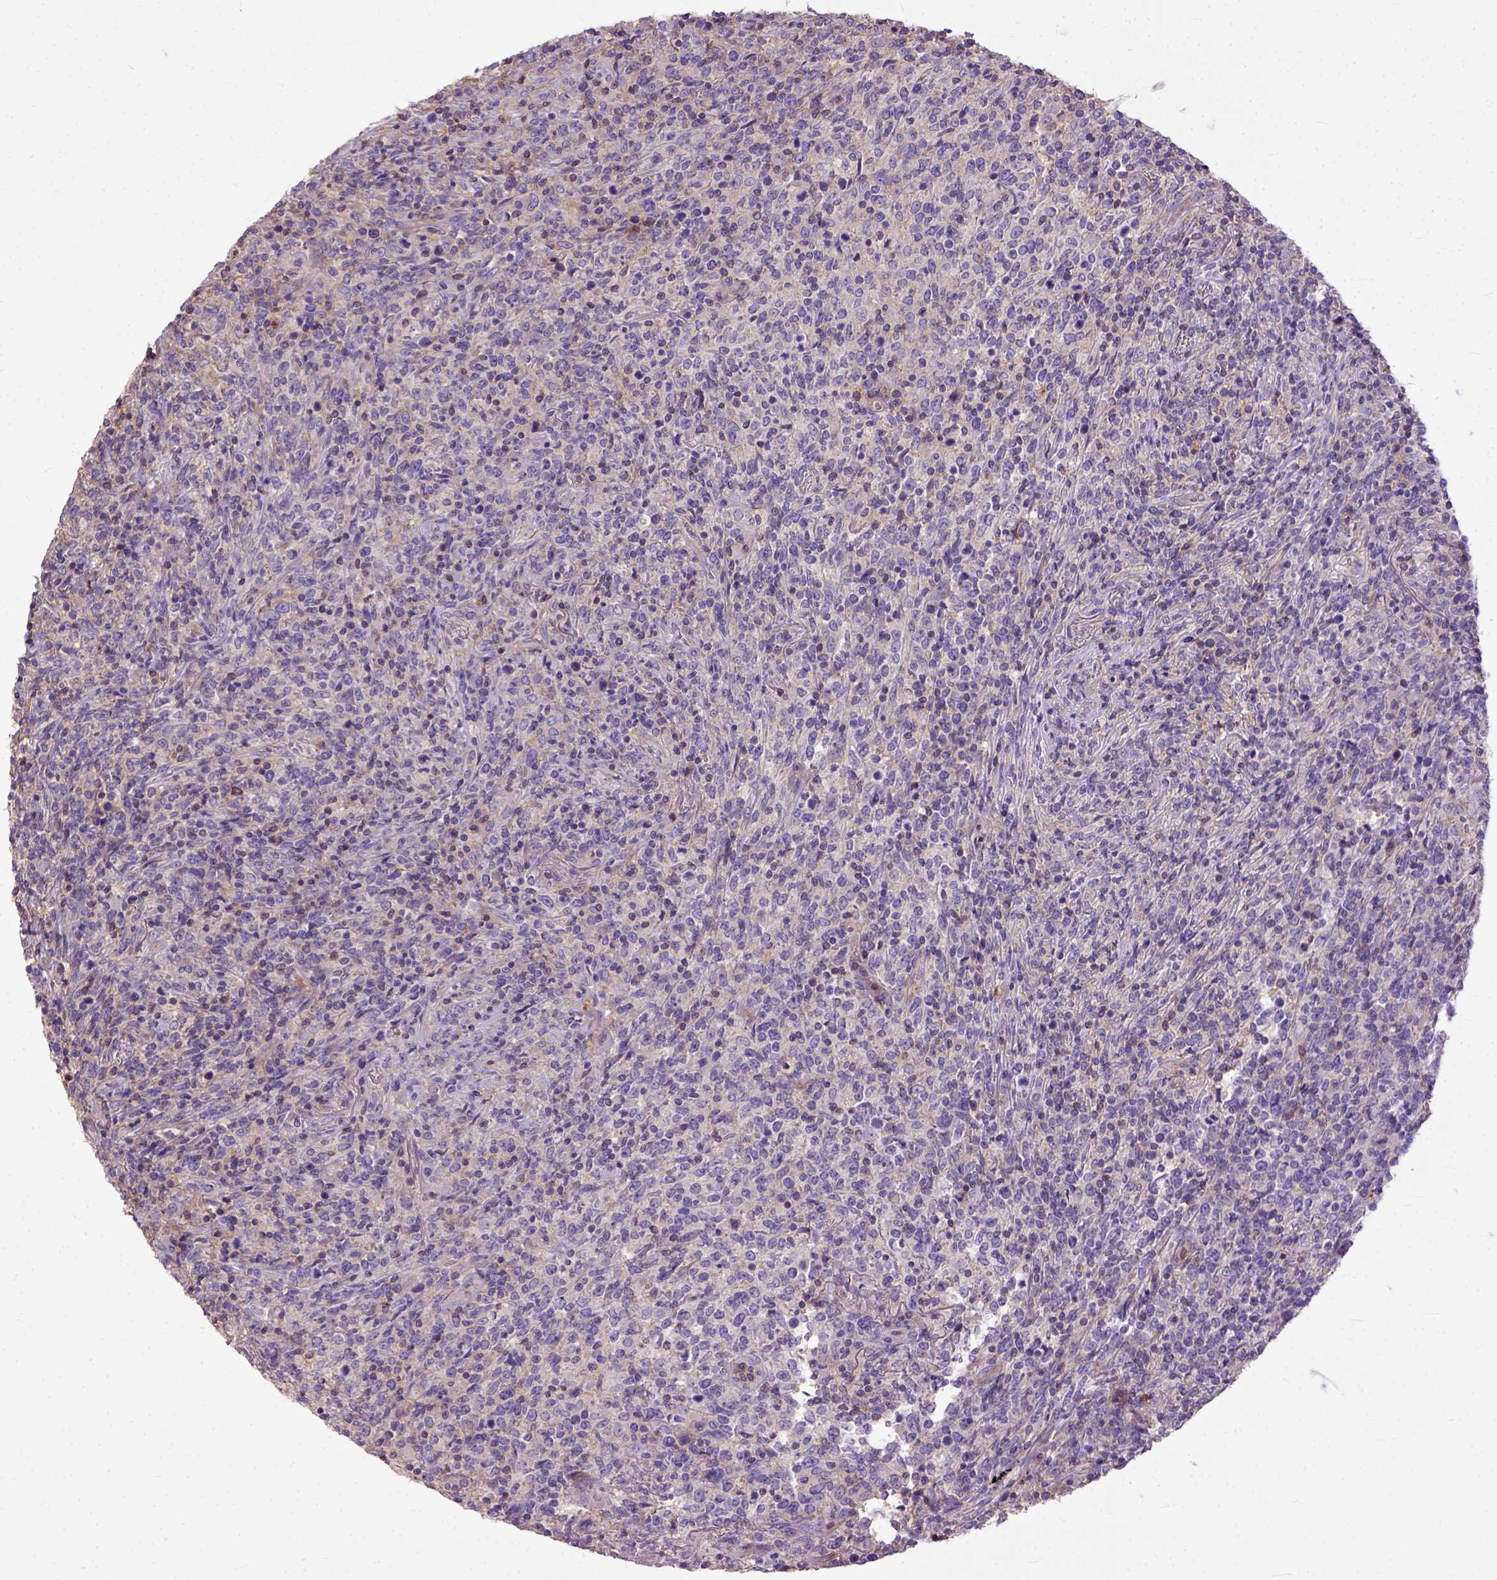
{"staining": {"intensity": "weak", "quantity": "25%-75%", "location": "cytoplasmic/membranous"}, "tissue": "lymphoma", "cell_type": "Tumor cells", "image_type": "cancer", "snomed": [{"axis": "morphology", "description": "Malignant lymphoma, non-Hodgkin's type, High grade"}, {"axis": "topography", "description": "Lung"}], "caption": "Tumor cells reveal low levels of weak cytoplasmic/membranous expression in about 25%-75% of cells in malignant lymphoma, non-Hodgkin's type (high-grade).", "gene": "NAMPT", "patient": {"sex": "male", "age": 79}}